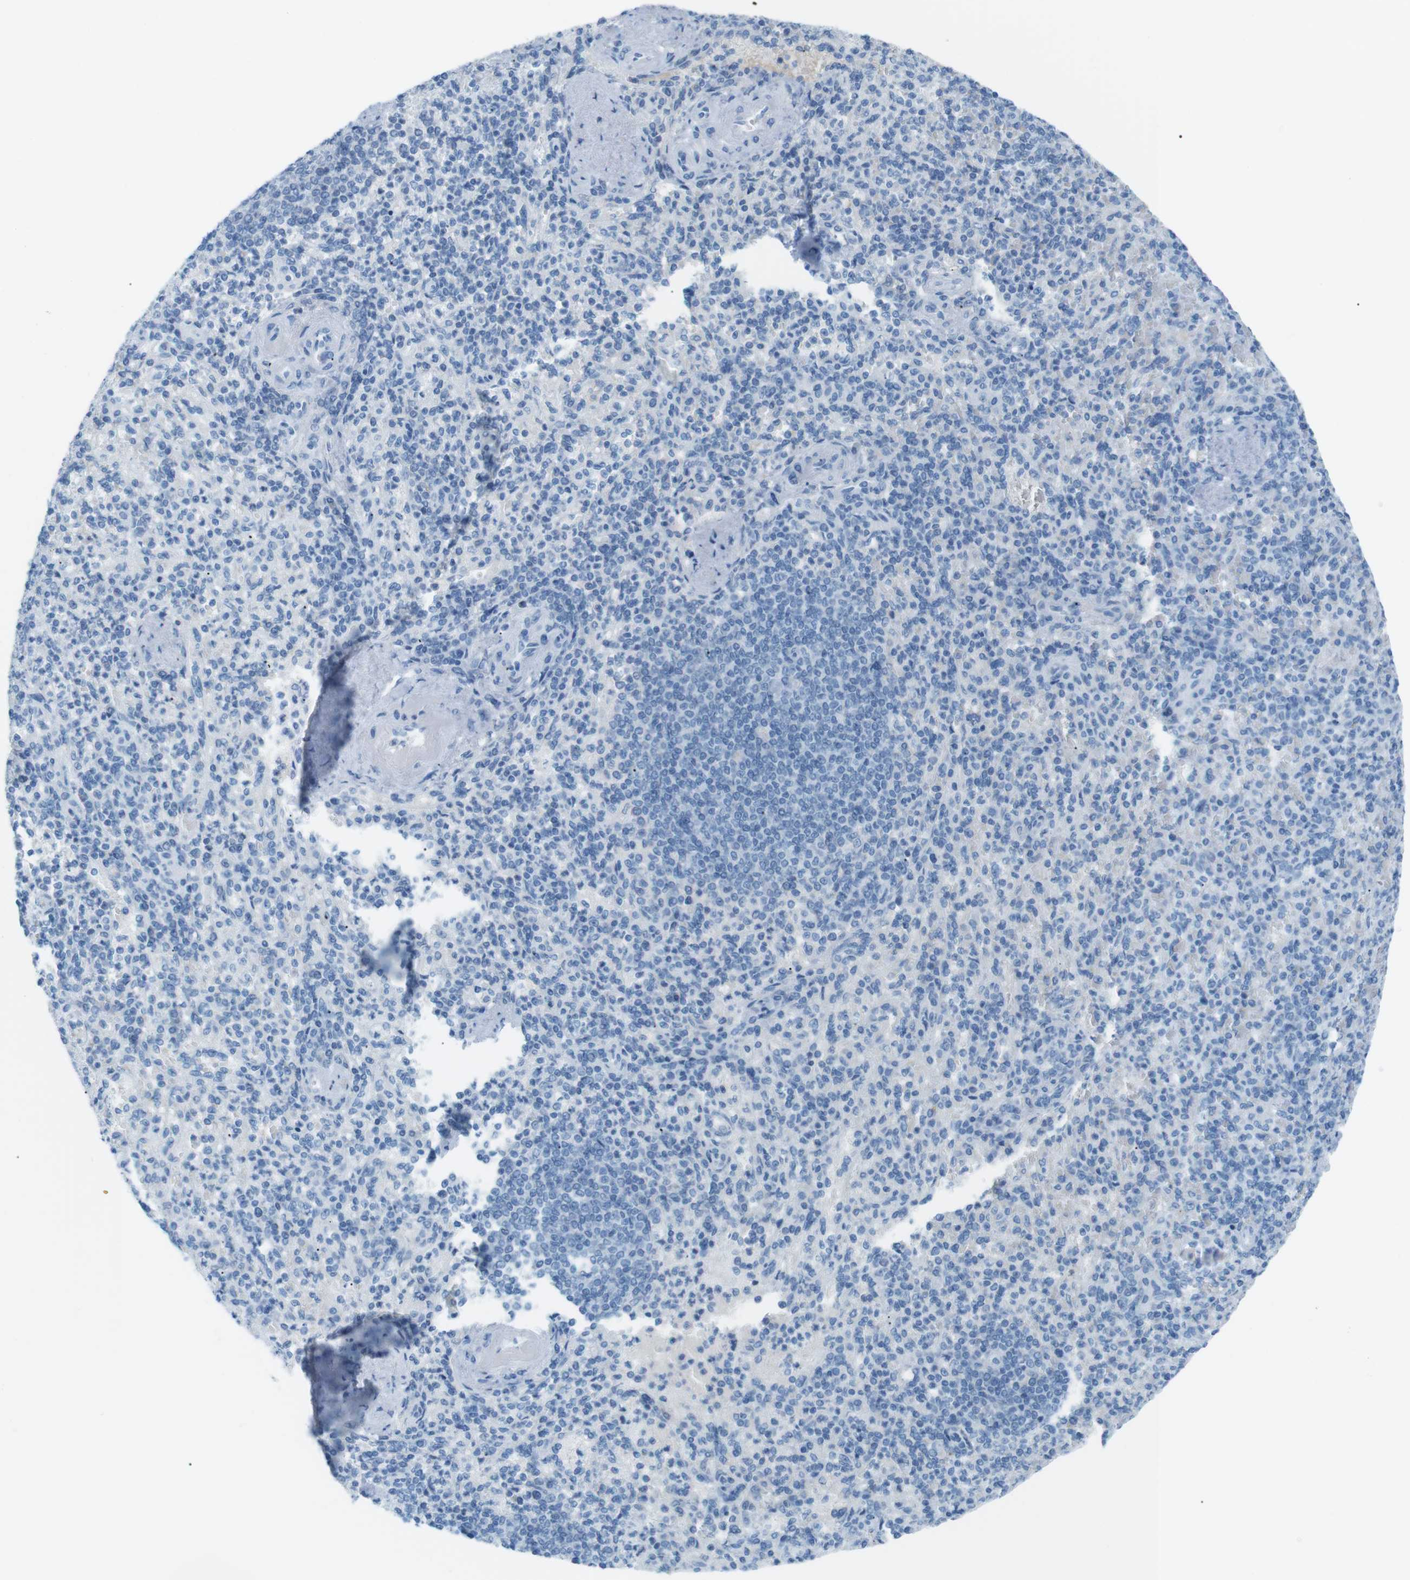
{"staining": {"intensity": "negative", "quantity": "none", "location": "none"}, "tissue": "spleen", "cell_type": "Cells in red pulp", "image_type": "normal", "snomed": [{"axis": "morphology", "description": "Normal tissue, NOS"}, {"axis": "topography", "description": "Spleen"}], "caption": "Cells in red pulp show no significant protein staining in benign spleen. (DAB immunohistochemistry (IHC) with hematoxylin counter stain).", "gene": "AZGP1", "patient": {"sex": "female", "age": 74}}